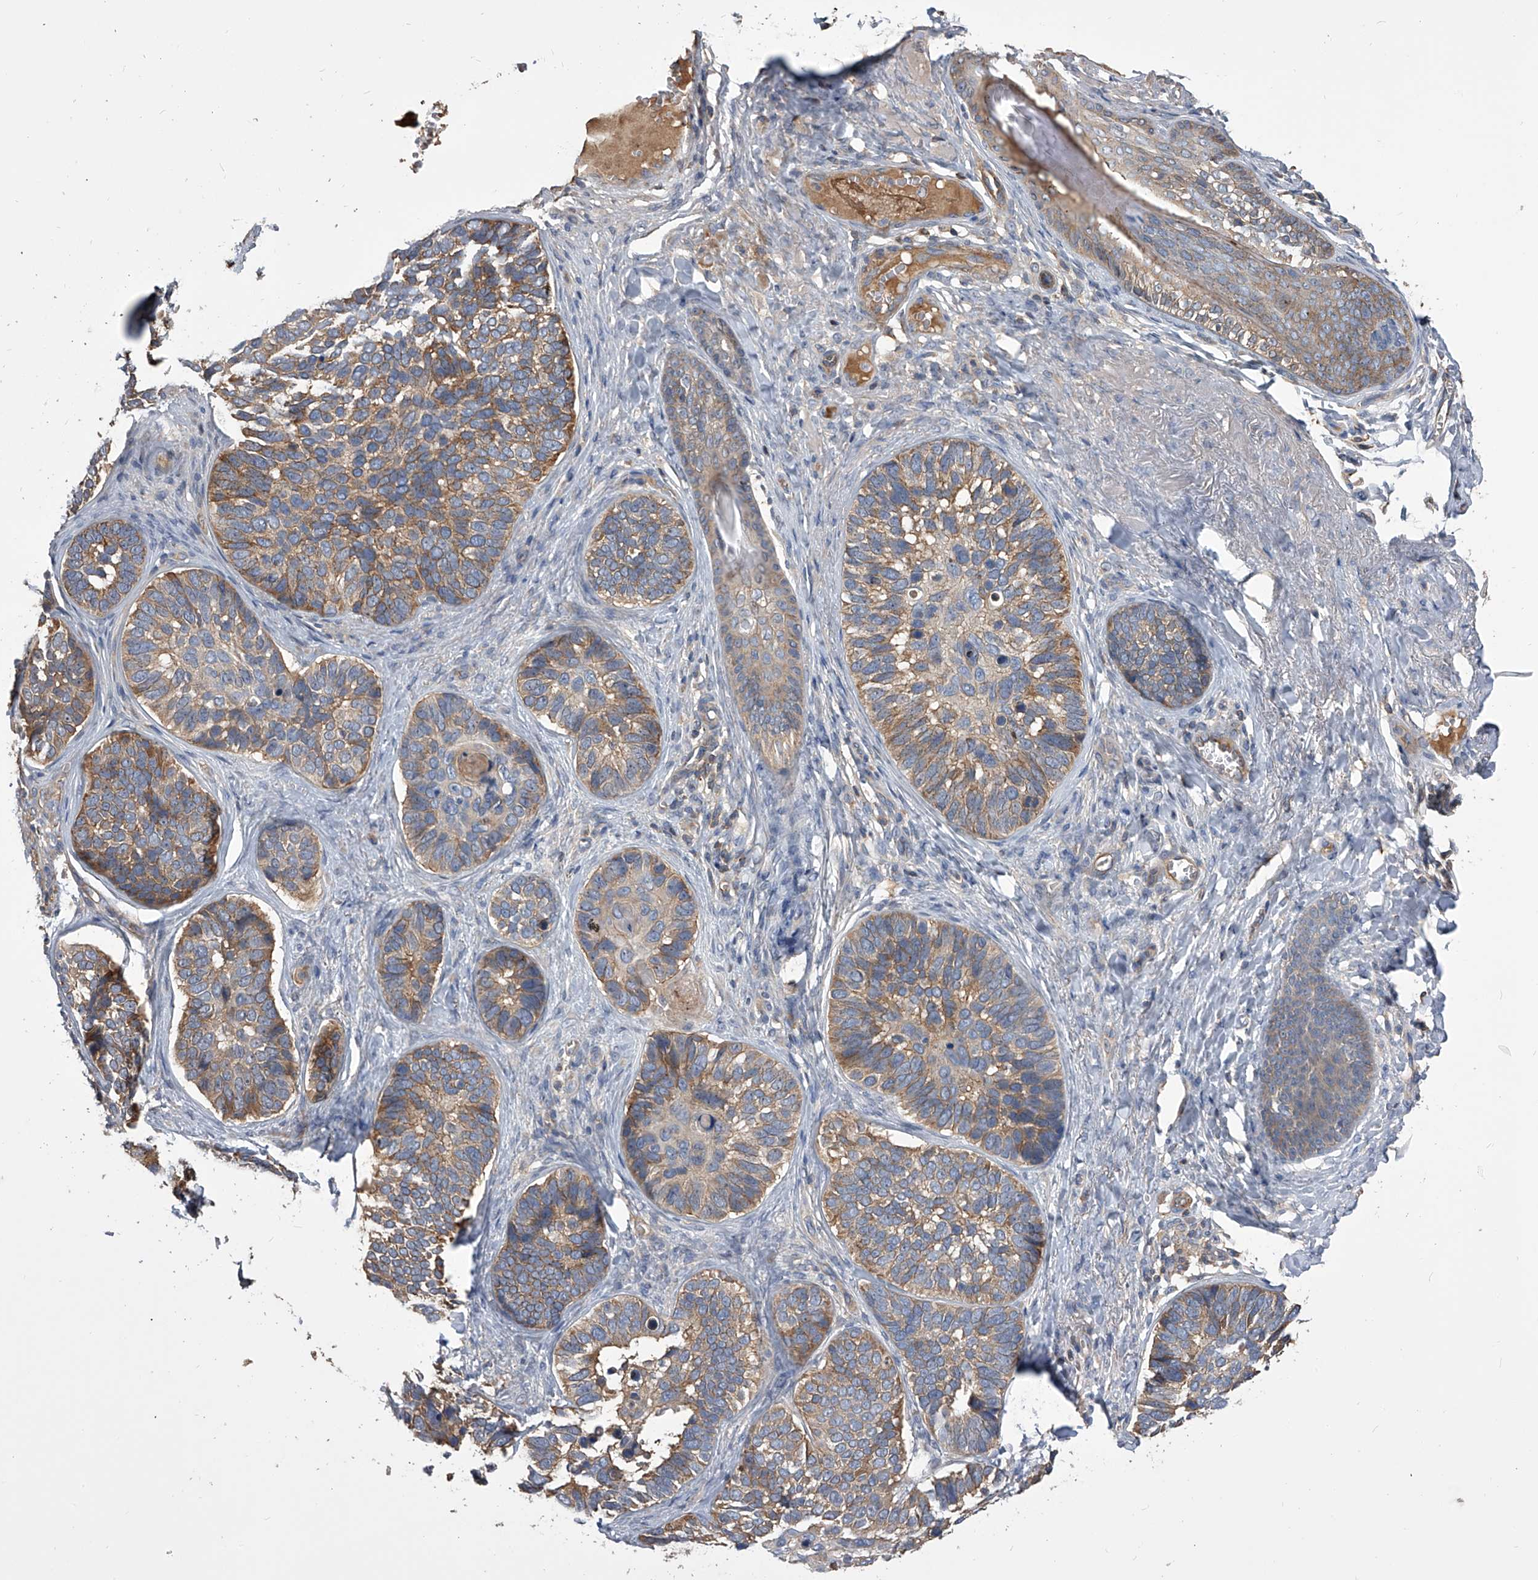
{"staining": {"intensity": "moderate", "quantity": ">75%", "location": "cytoplasmic/membranous"}, "tissue": "skin cancer", "cell_type": "Tumor cells", "image_type": "cancer", "snomed": [{"axis": "morphology", "description": "Basal cell carcinoma"}, {"axis": "topography", "description": "Skin"}], "caption": "Tumor cells exhibit medium levels of moderate cytoplasmic/membranous expression in approximately >75% of cells in human skin cancer.", "gene": "CUL7", "patient": {"sex": "male", "age": 62}}